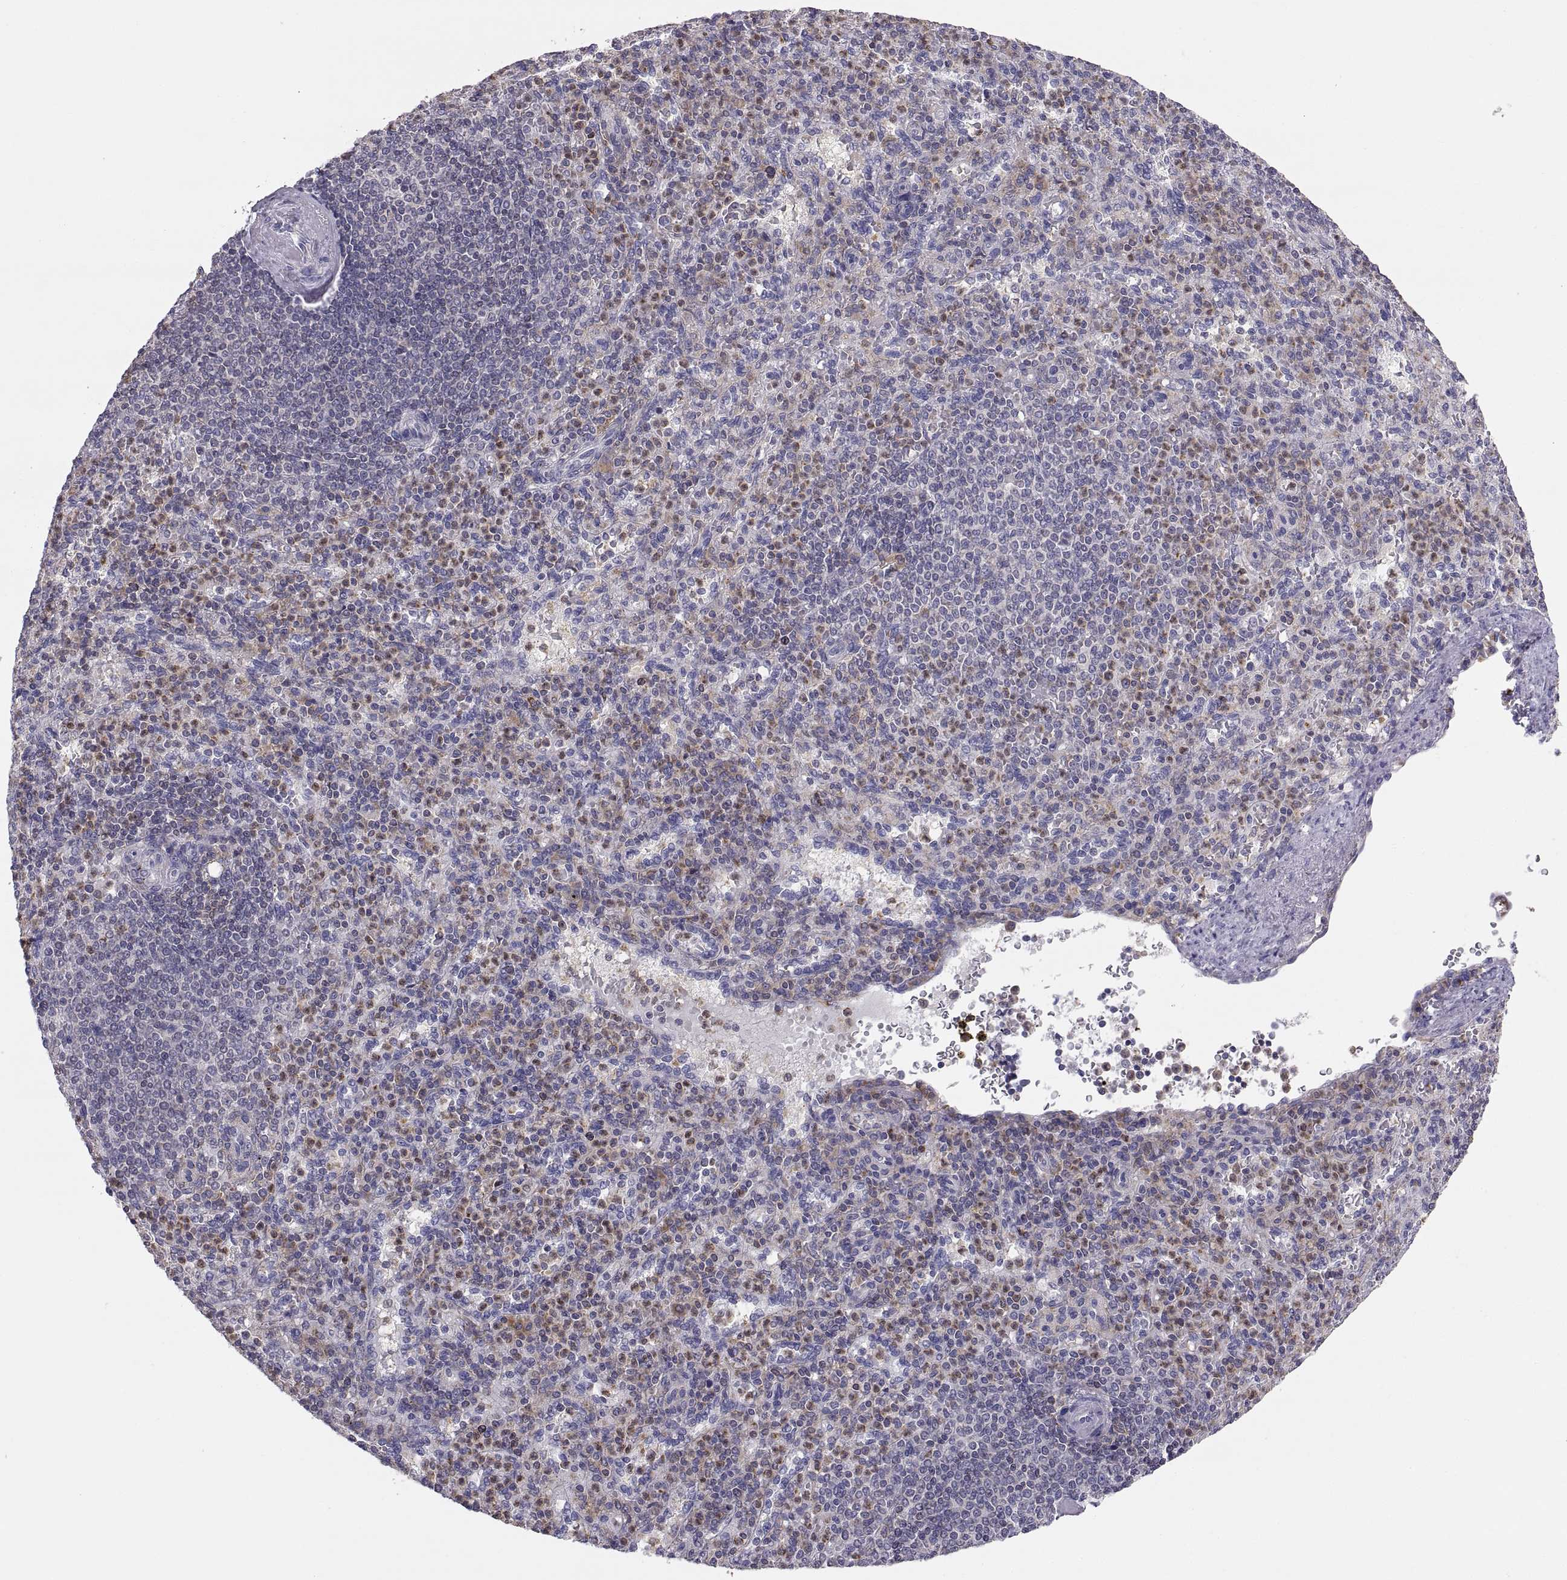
{"staining": {"intensity": "weak", "quantity": "25%-75%", "location": "cytoplasmic/membranous"}, "tissue": "spleen", "cell_type": "Cells in red pulp", "image_type": "normal", "snomed": [{"axis": "morphology", "description": "Normal tissue, NOS"}, {"axis": "topography", "description": "Spleen"}], "caption": "Immunohistochemical staining of normal human spleen demonstrates 25%-75% levels of weak cytoplasmic/membranous protein staining in about 25%-75% of cells in red pulp. (DAB IHC with brightfield microscopy, high magnification).", "gene": "ERO1A", "patient": {"sex": "female", "age": 74}}